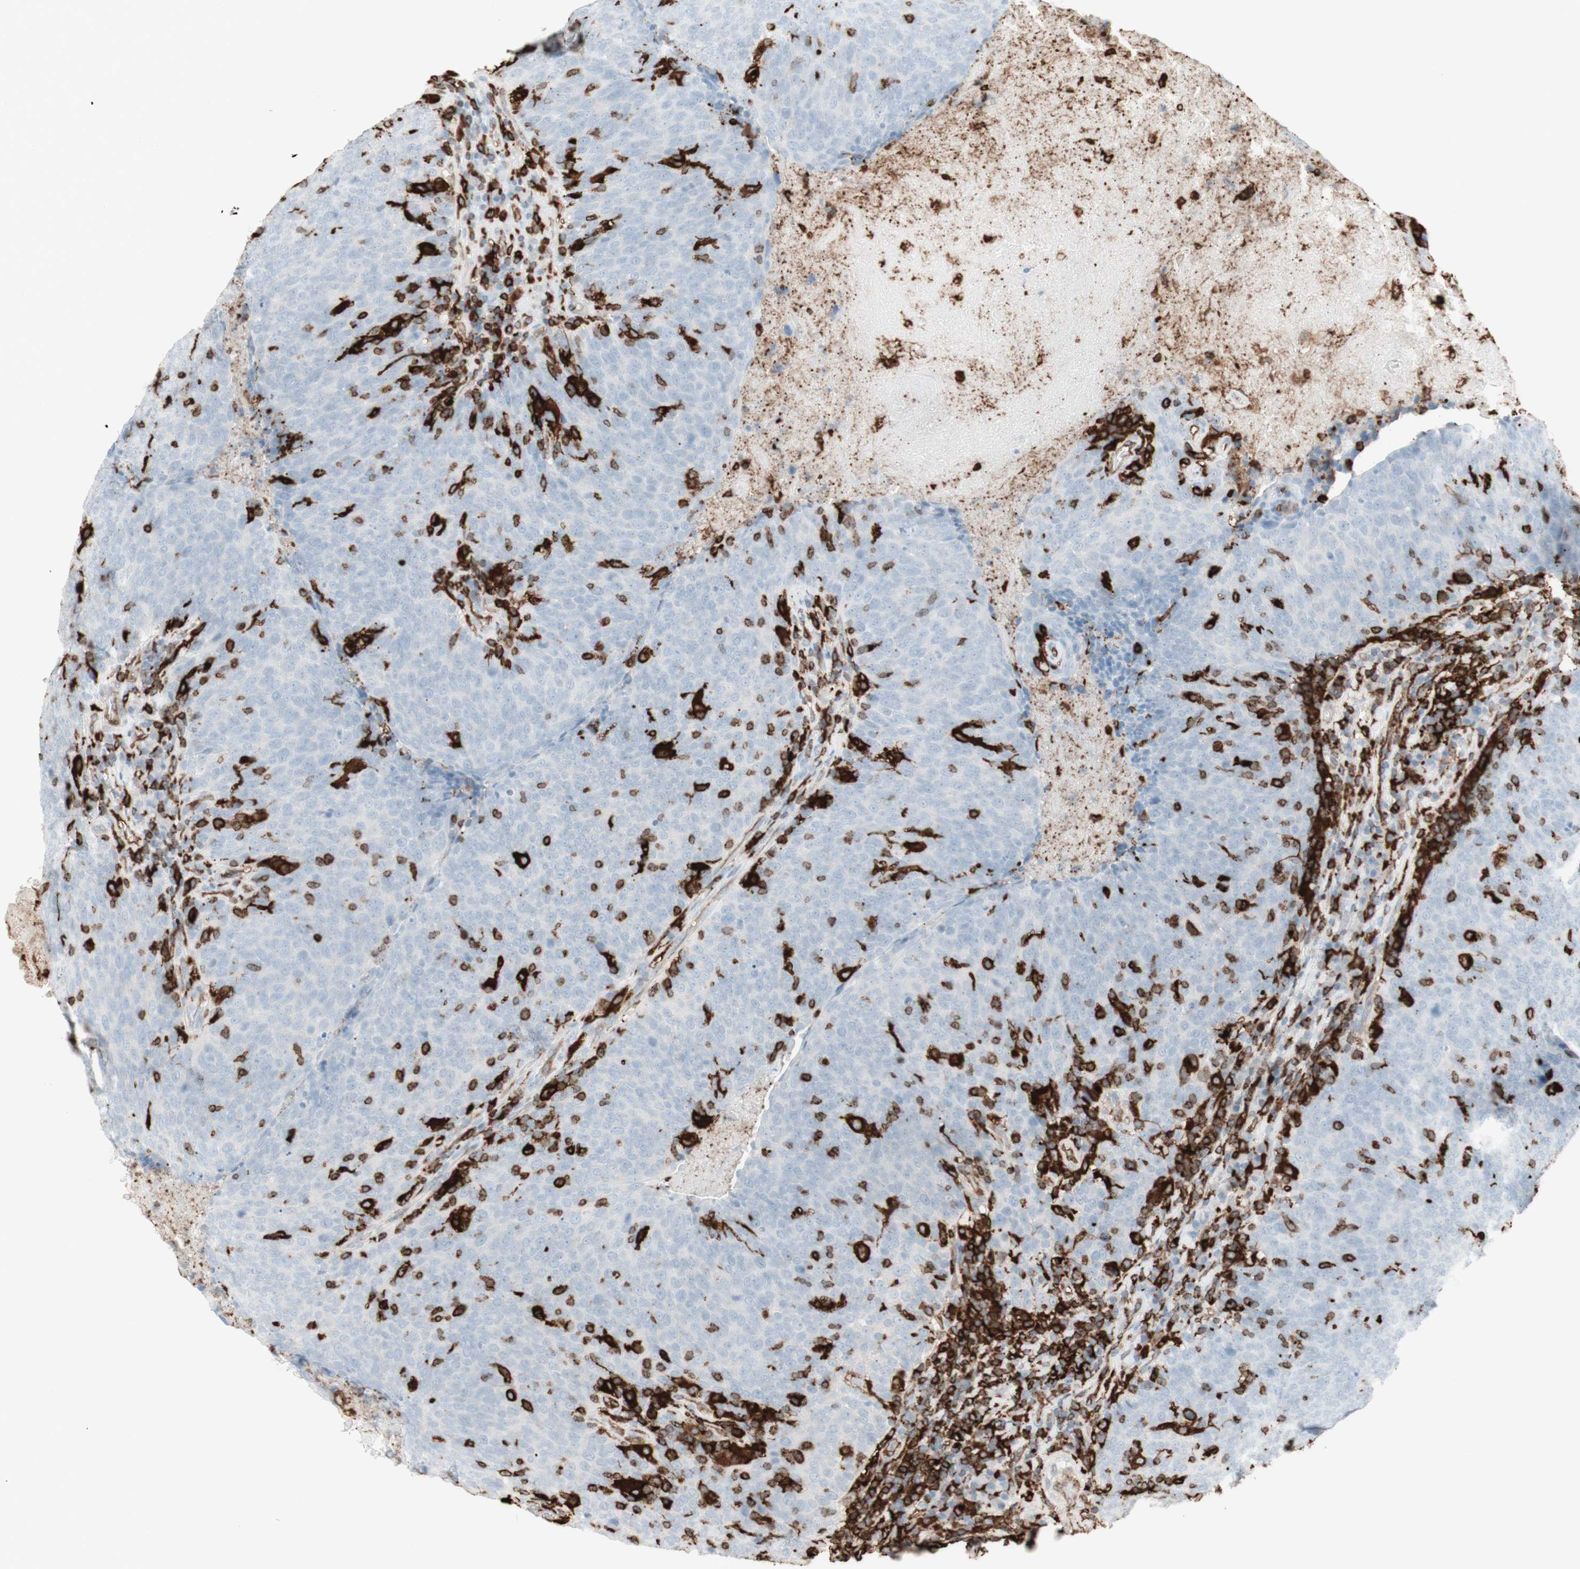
{"staining": {"intensity": "negative", "quantity": "none", "location": "none"}, "tissue": "head and neck cancer", "cell_type": "Tumor cells", "image_type": "cancer", "snomed": [{"axis": "morphology", "description": "Squamous cell carcinoma, NOS"}, {"axis": "morphology", "description": "Squamous cell carcinoma, metastatic, NOS"}, {"axis": "topography", "description": "Lymph node"}, {"axis": "topography", "description": "Head-Neck"}], "caption": "Tumor cells show no significant protein staining in metastatic squamous cell carcinoma (head and neck).", "gene": "HLA-DPB1", "patient": {"sex": "male", "age": 62}}